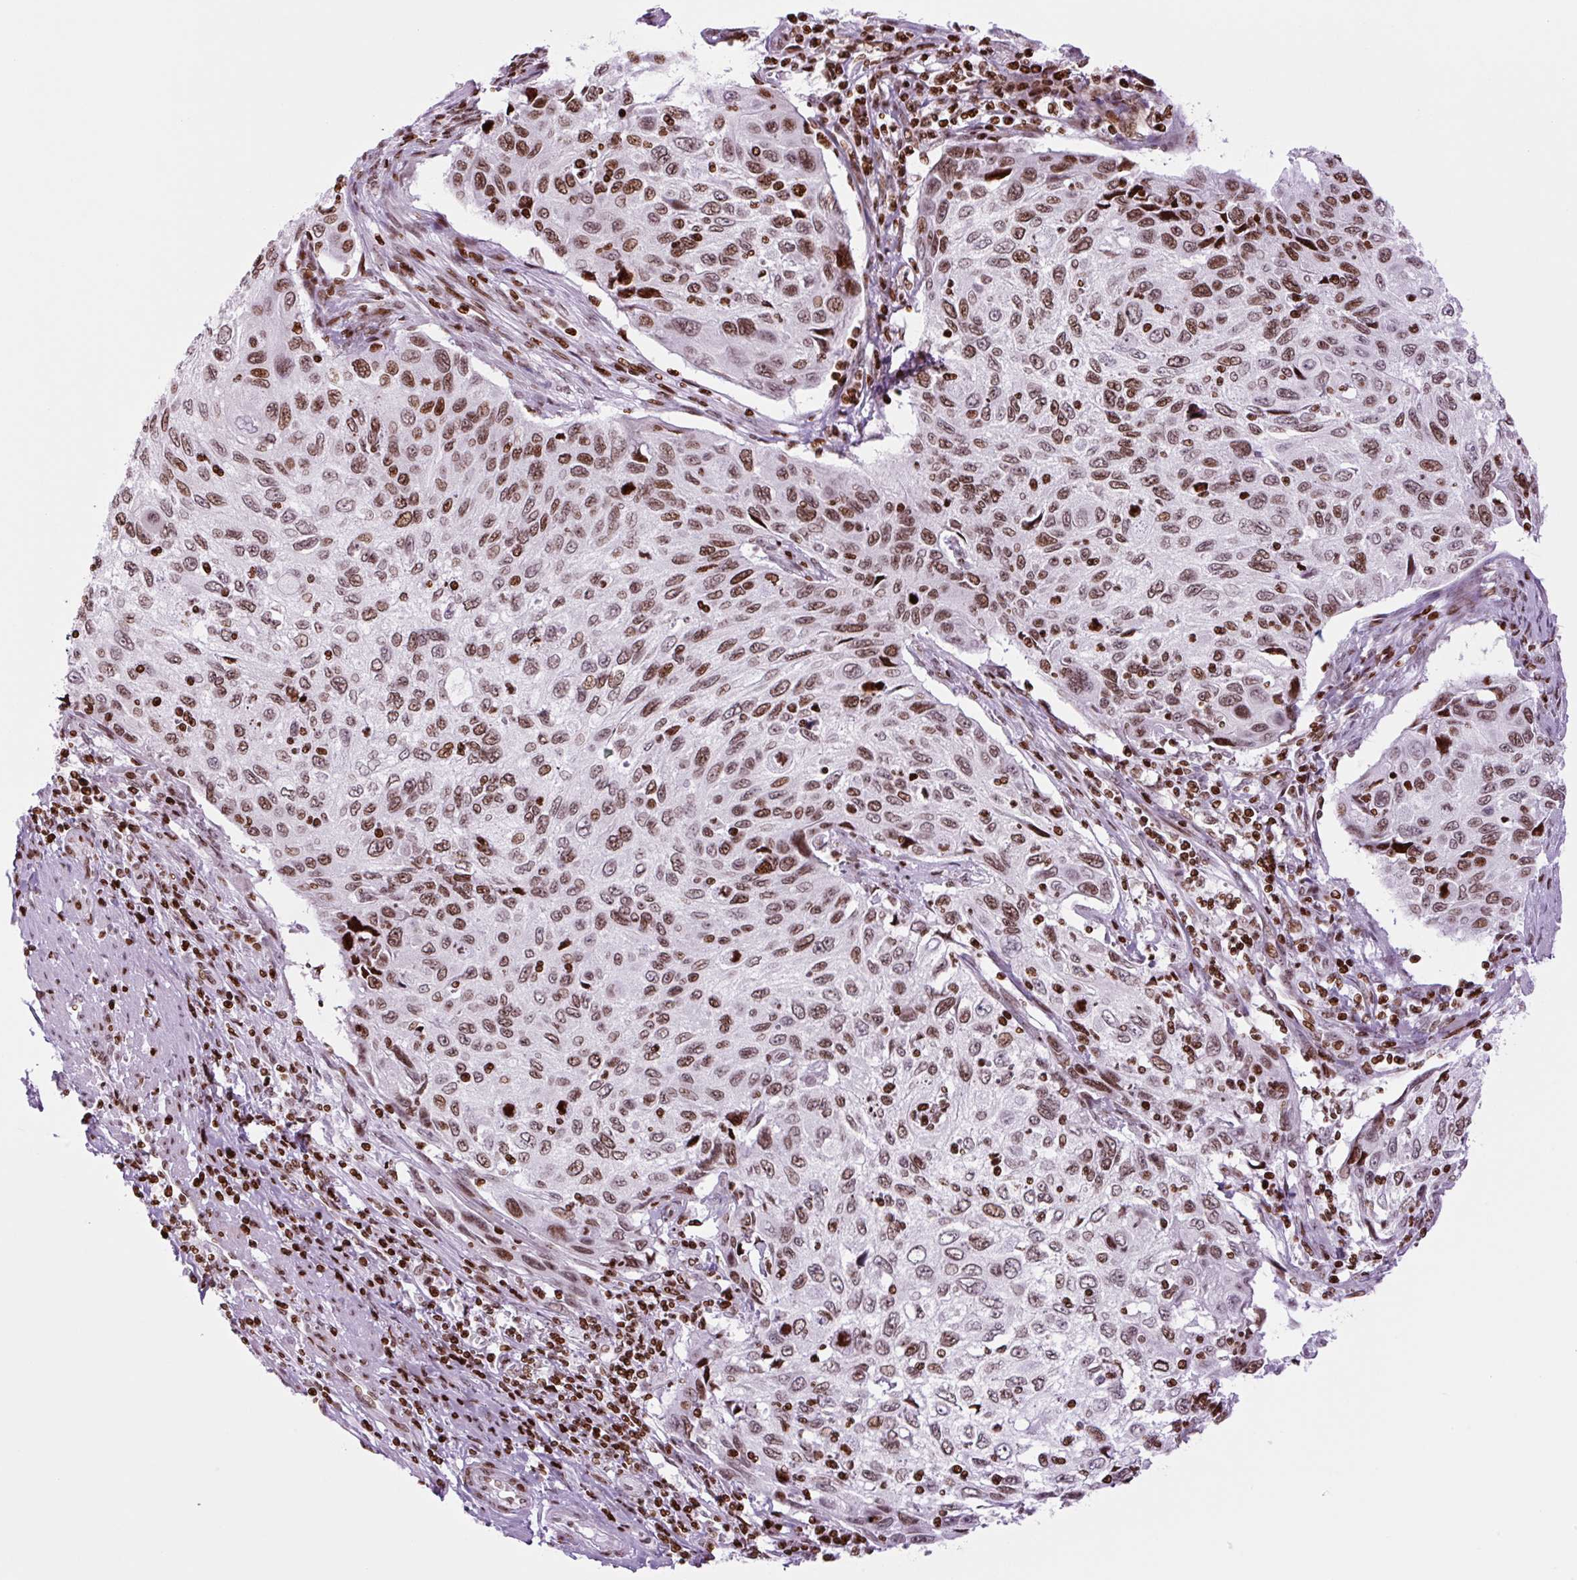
{"staining": {"intensity": "moderate", "quantity": ">75%", "location": "nuclear"}, "tissue": "cervical cancer", "cell_type": "Tumor cells", "image_type": "cancer", "snomed": [{"axis": "morphology", "description": "Squamous cell carcinoma, NOS"}, {"axis": "topography", "description": "Cervix"}], "caption": "Immunohistochemistry (IHC) image of squamous cell carcinoma (cervical) stained for a protein (brown), which reveals medium levels of moderate nuclear staining in about >75% of tumor cells.", "gene": "H1-3", "patient": {"sex": "female", "age": 70}}